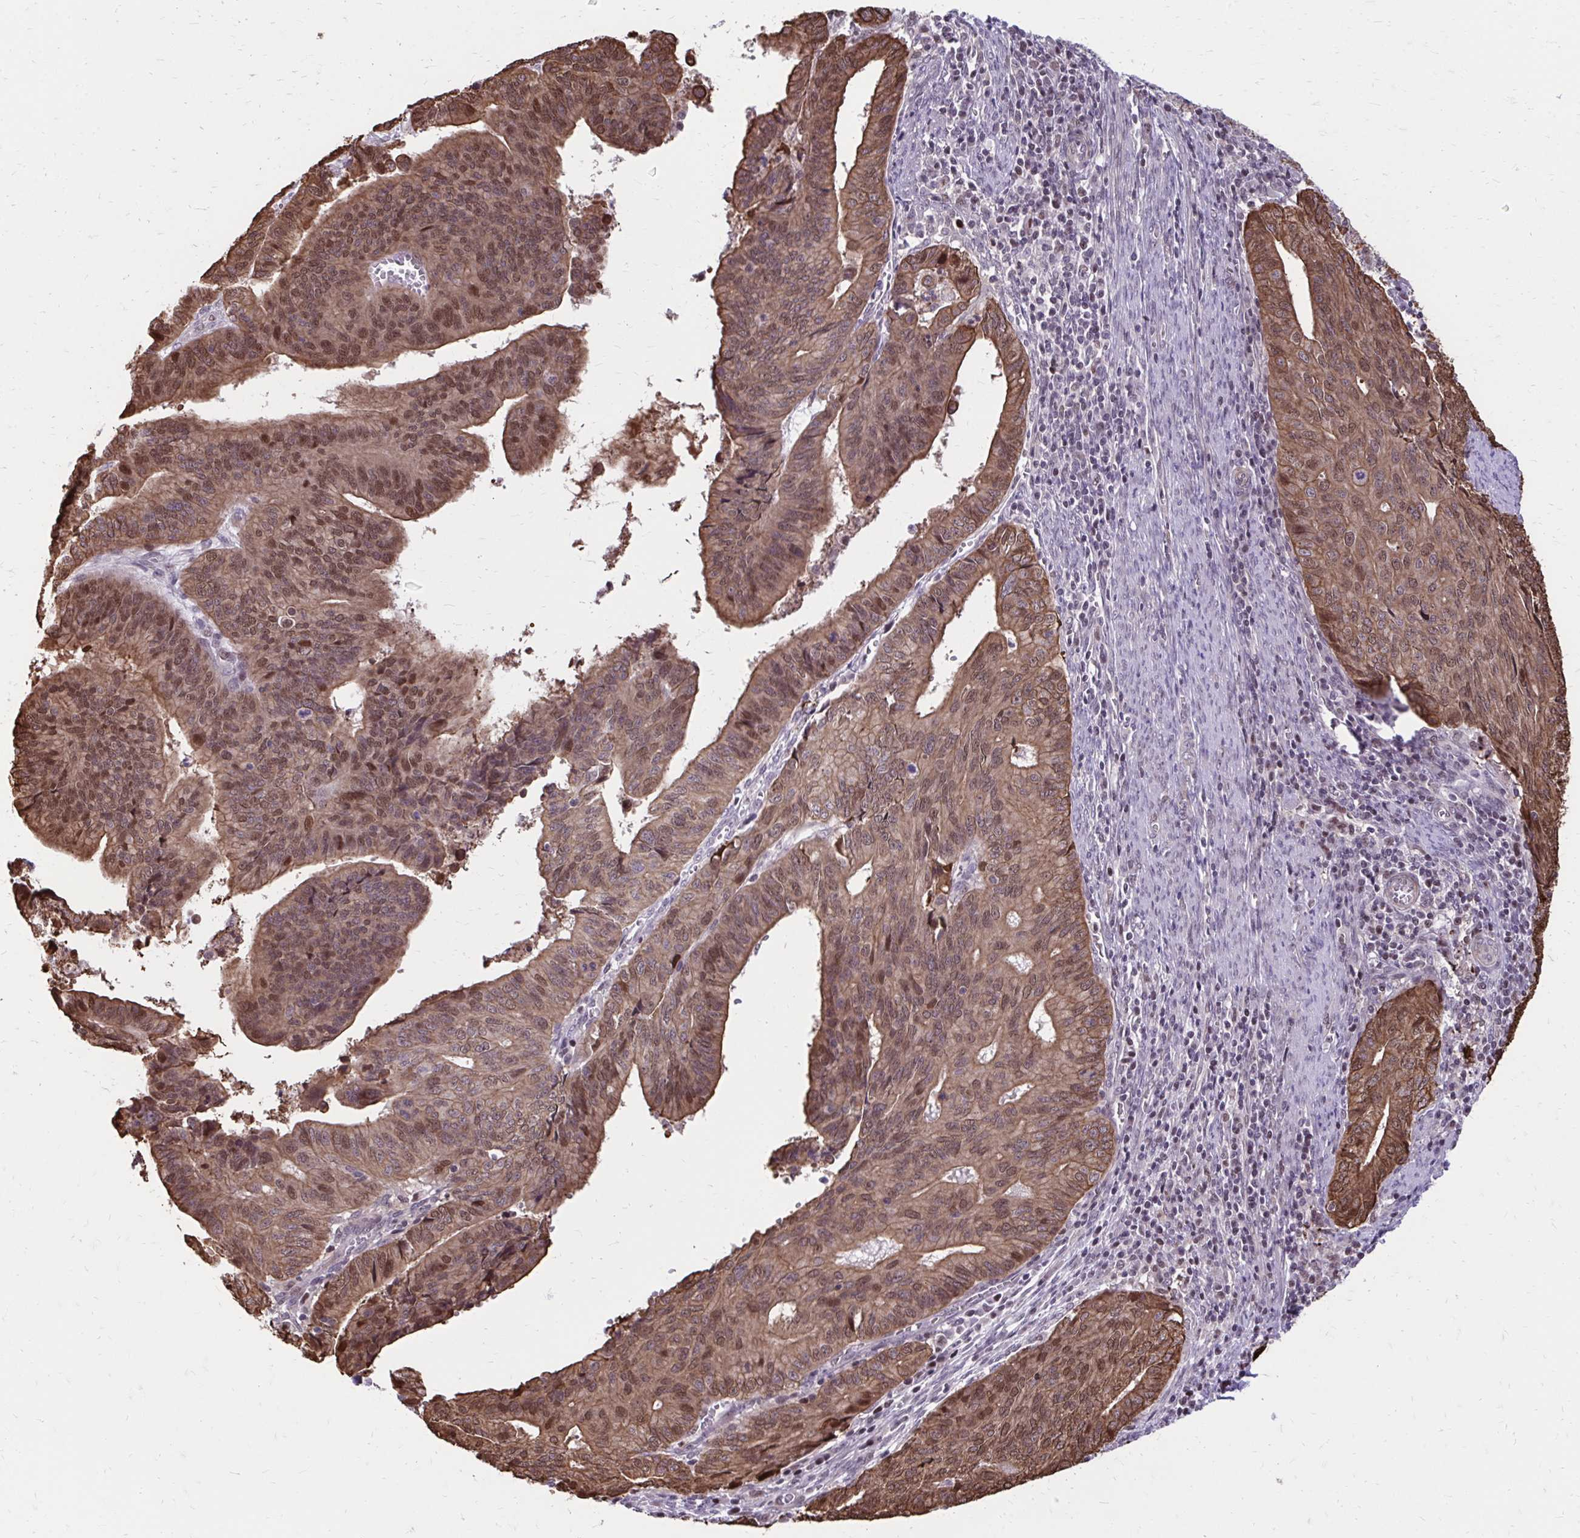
{"staining": {"intensity": "moderate", "quantity": ">75%", "location": "cytoplasmic/membranous,nuclear"}, "tissue": "endometrial cancer", "cell_type": "Tumor cells", "image_type": "cancer", "snomed": [{"axis": "morphology", "description": "Adenocarcinoma, NOS"}, {"axis": "topography", "description": "Endometrium"}], "caption": "Moderate cytoplasmic/membranous and nuclear protein staining is identified in approximately >75% of tumor cells in adenocarcinoma (endometrial).", "gene": "ANKRD30B", "patient": {"sex": "female", "age": 65}}